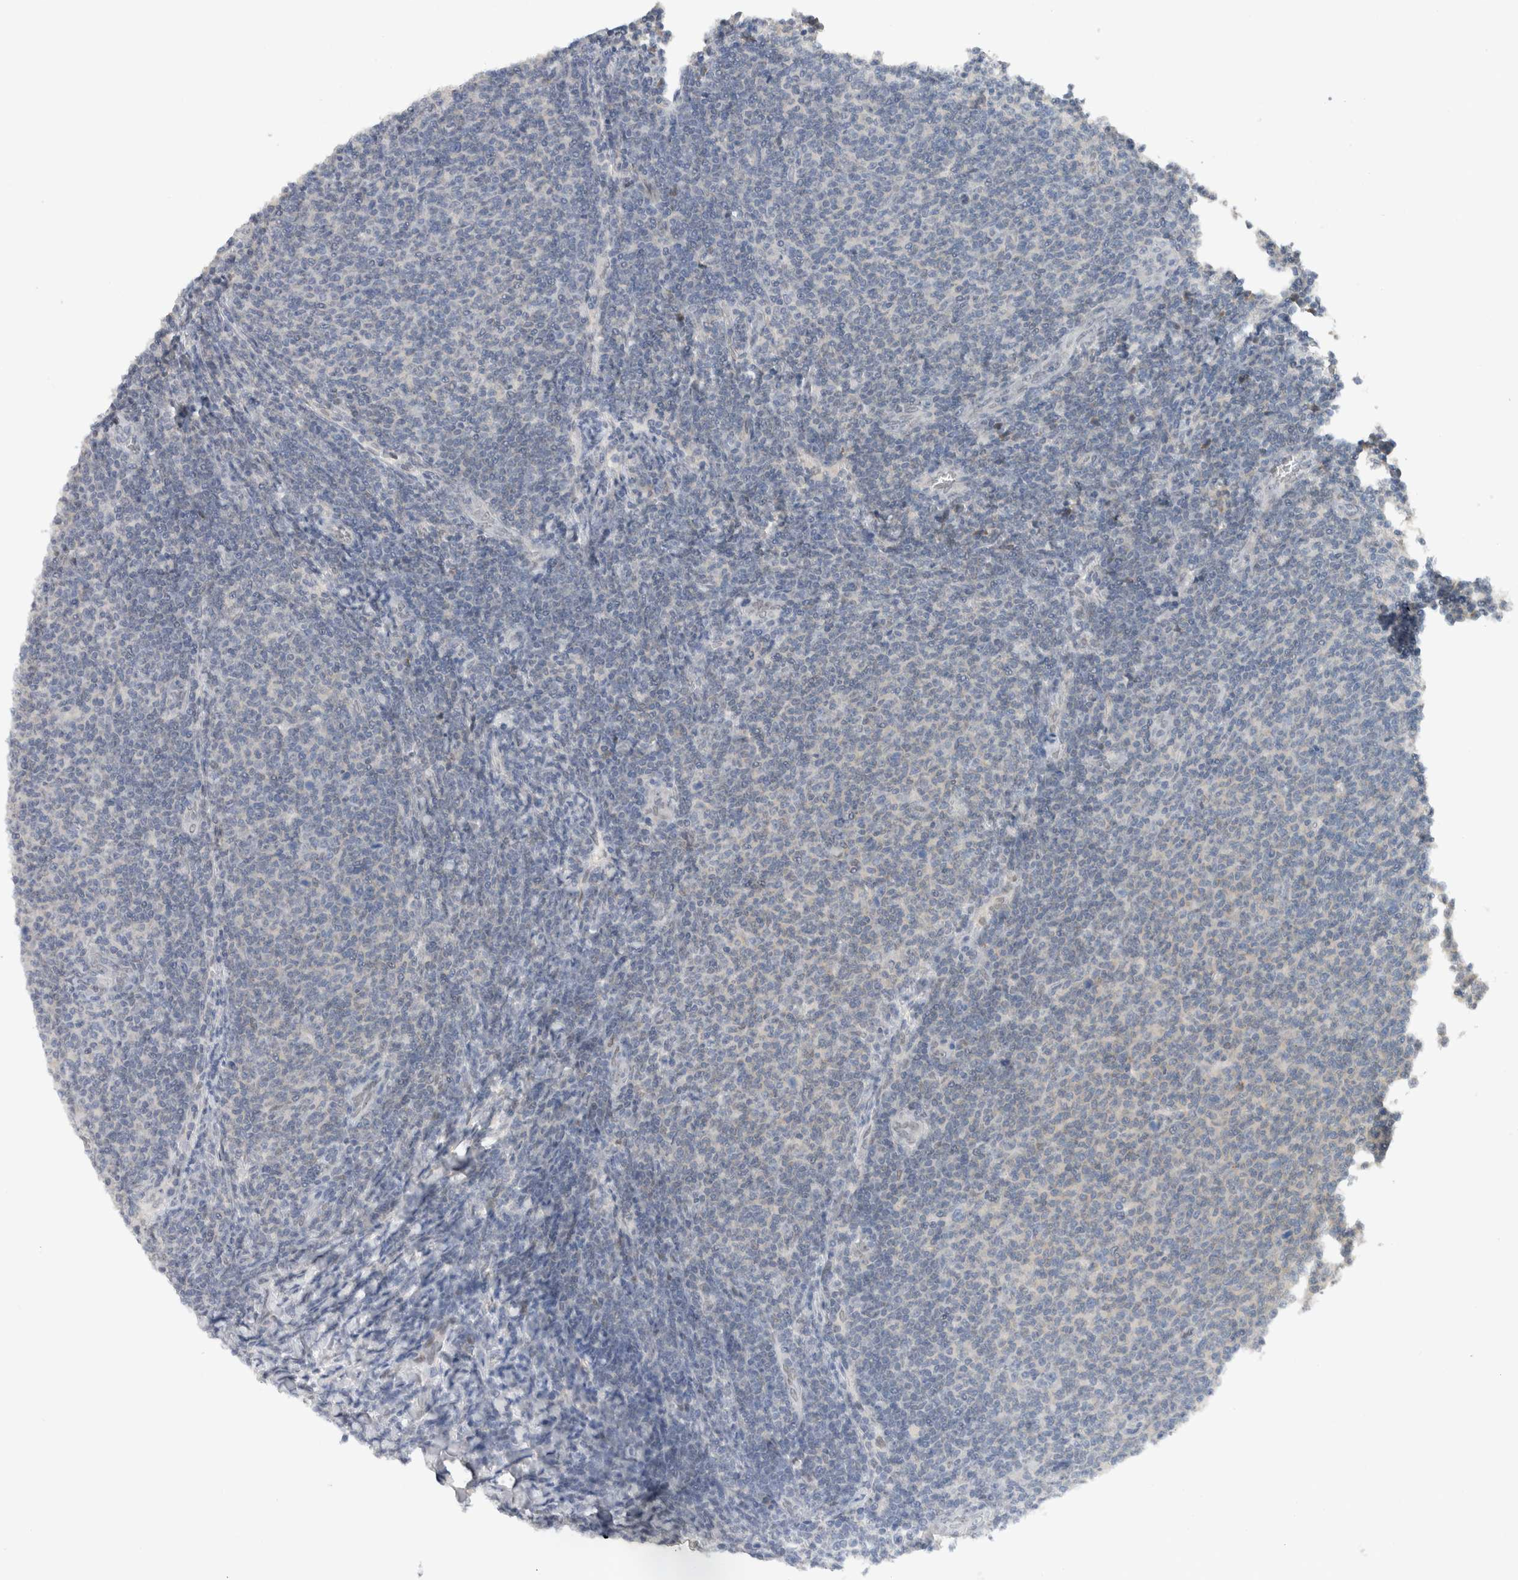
{"staining": {"intensity": "negative", "quantity": "none", "location": "none"}, "tissue": "lymphoma", "cell_type": "Tumor cells", "image_type": "cancer", "snomed": [{"axis": "morphology", "description": "Malignant lymphoma, non-Hodgkin's type, Low grade"}, {"axis": "topography", "description": "Lymph node"}], "caption": "Malignant lymphoma, non-Hodgkin's type (low-grade) was stained to show a protein in brown. There is no significant positivity in tumor cells.", "gene": "CYSRT1", "patient": {"sex": "male", "age": 66}}